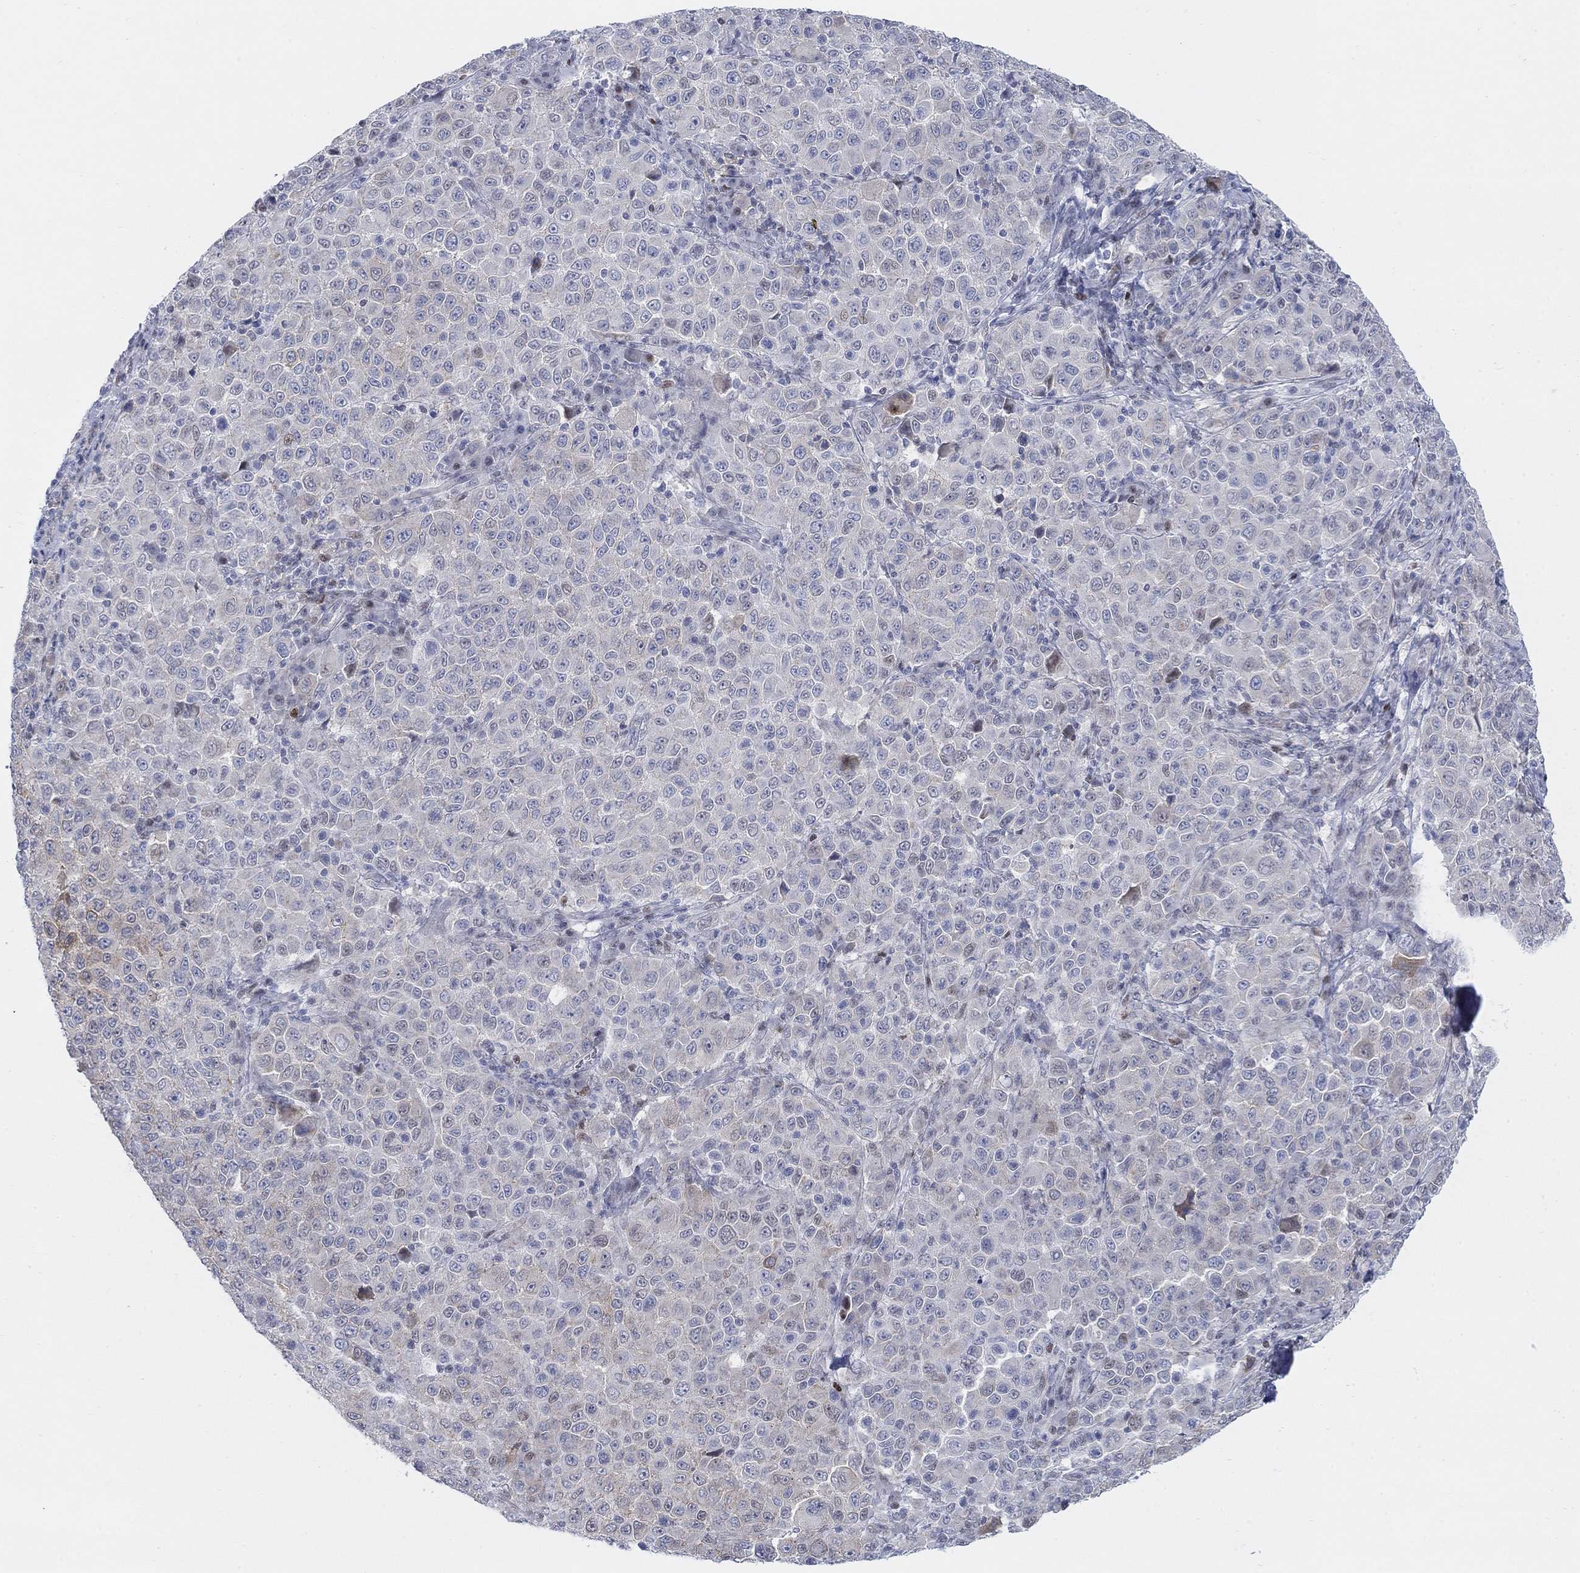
{"staining": {"intensity": "negative", "quantity": "none", "location": "none"}, "tissue": "melanoma", "cell_type": "Tumor cells", "image_type": "cancer", "snomed": [{"axis": "morphology", "description": "Malignant melanoma, NOS"}, {"axis": "topography", "description": "Skin"}], "caption": "Malignant melanoma was stained to show a protein in brown. There is no significant expression in tumor cells.", "gene": "MYO3A", "patient": {"sex": "female", "age": 57}}